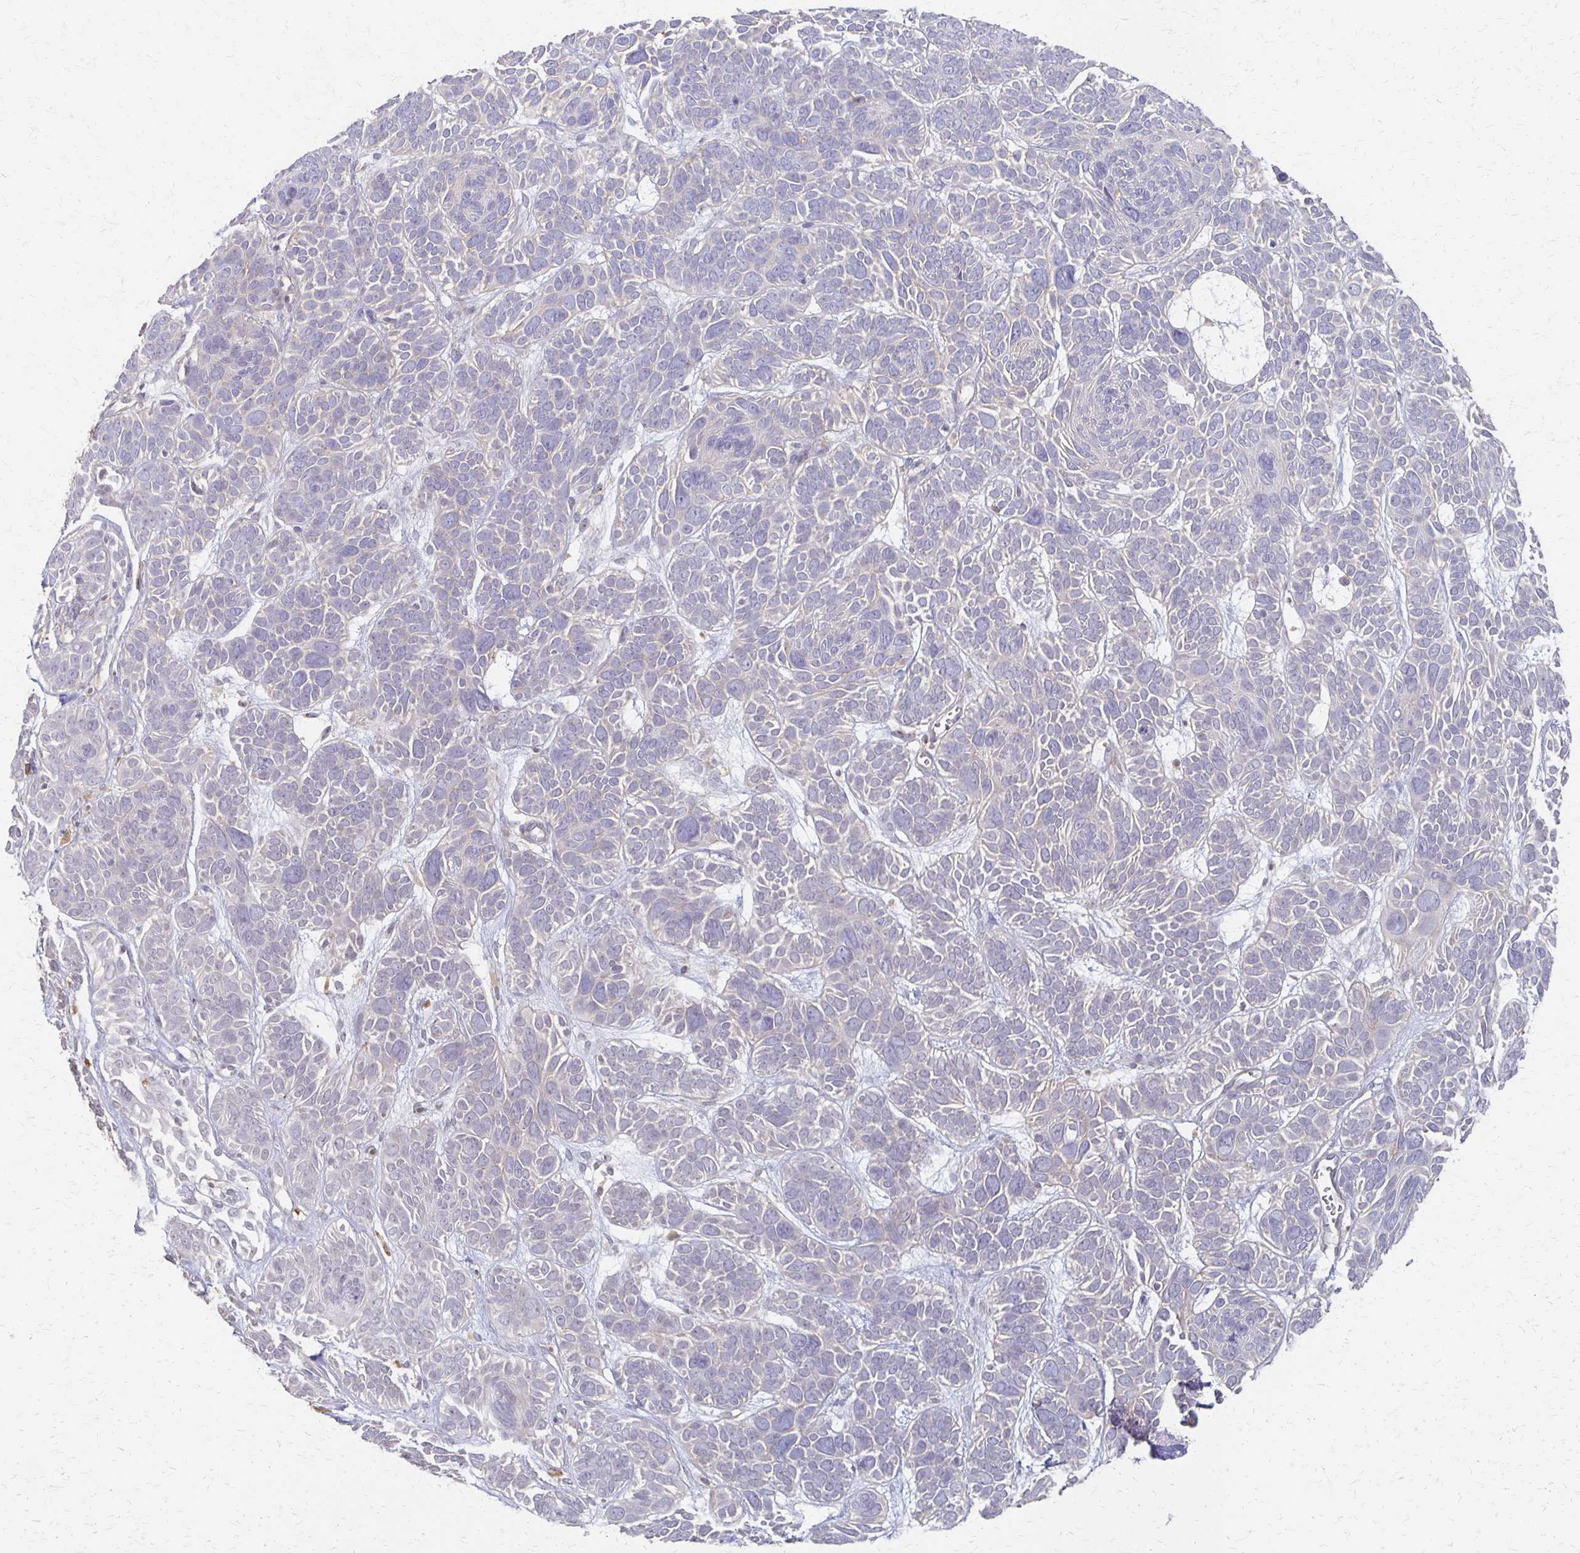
{"staining": {"intensity": "negative", "quantity": "none", "location": "none"}, "tissue": "skin cancer", "cell_type": "Tumor cells", "image_type": "cancer", "snomed": [{"axis": "morphology", "description": "Basal cell carcinoma"}, {"axis": "morphology", "description": "BCC, low aggressive"}, {"axis": "topography", "description": "Skin"}, {"axis": "topography", "description": "Skin of face"}], "caption": "Immunohistochemistry (IHC) histopathology image of human bcc,  low aggressive (skin) stained for a protein (brown), which reveals no staining in tumor cells.", "gene": "C1QTNF7", "patient": {"sex": "male", "age": 73}}